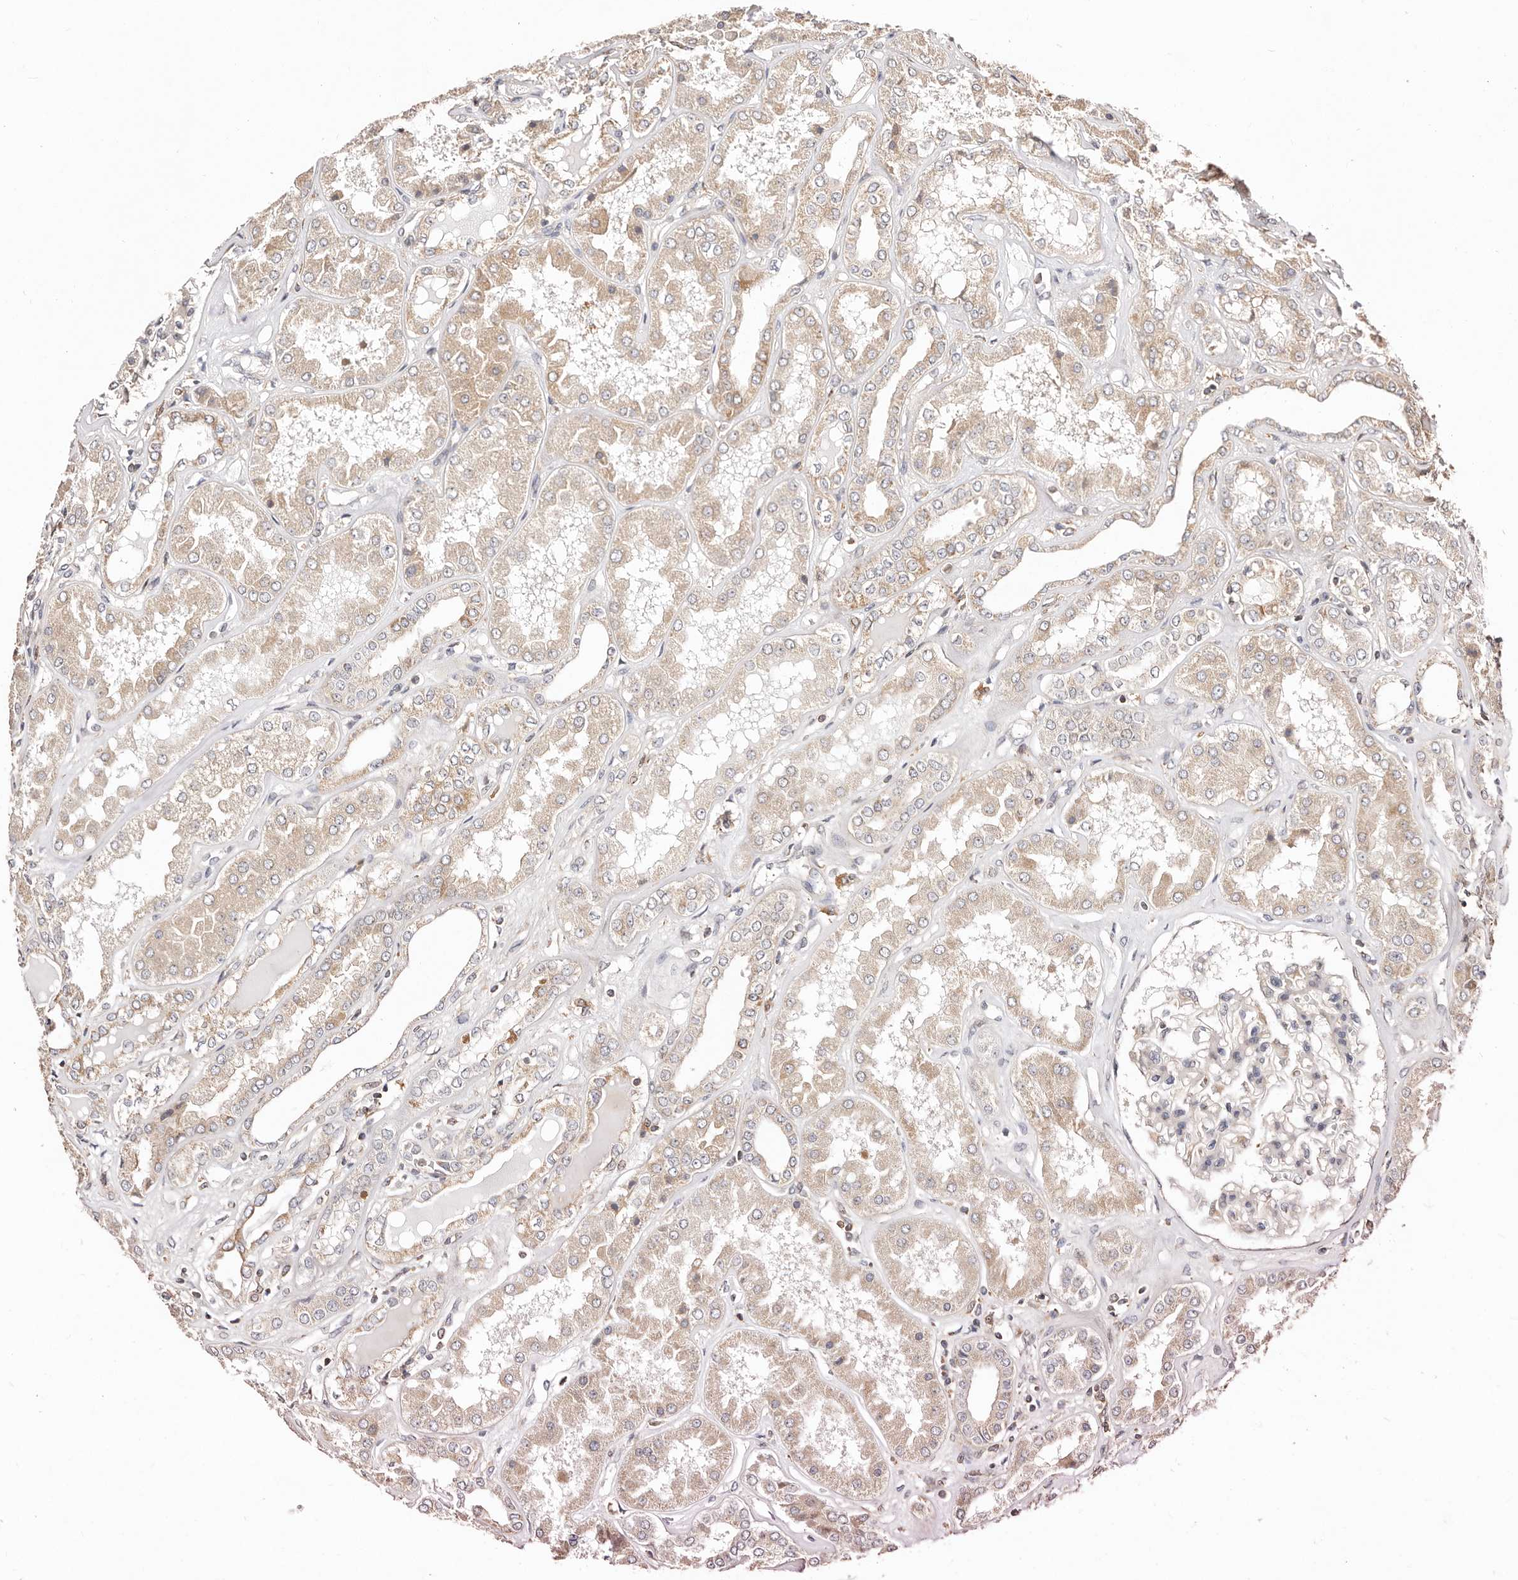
{"staining": {"intensity": "weak", "quantity": "<25%", "location": "cytoplasmic/membranous"}, "tissue": "kidney", "cell_type": "Cells in glomeruli", "image_type": "normal", "snomed": [{"axis": "morphology", "description": "Normal tissue, NOS"}, {"axis": "topography", "description": "Kidney"}], "caption": "Kidney stained for a protein using IHC exhibits no positivity cells in glomeruli.", "gene": "MAPK1", "patient": {"sex": "female", "age": 56}}